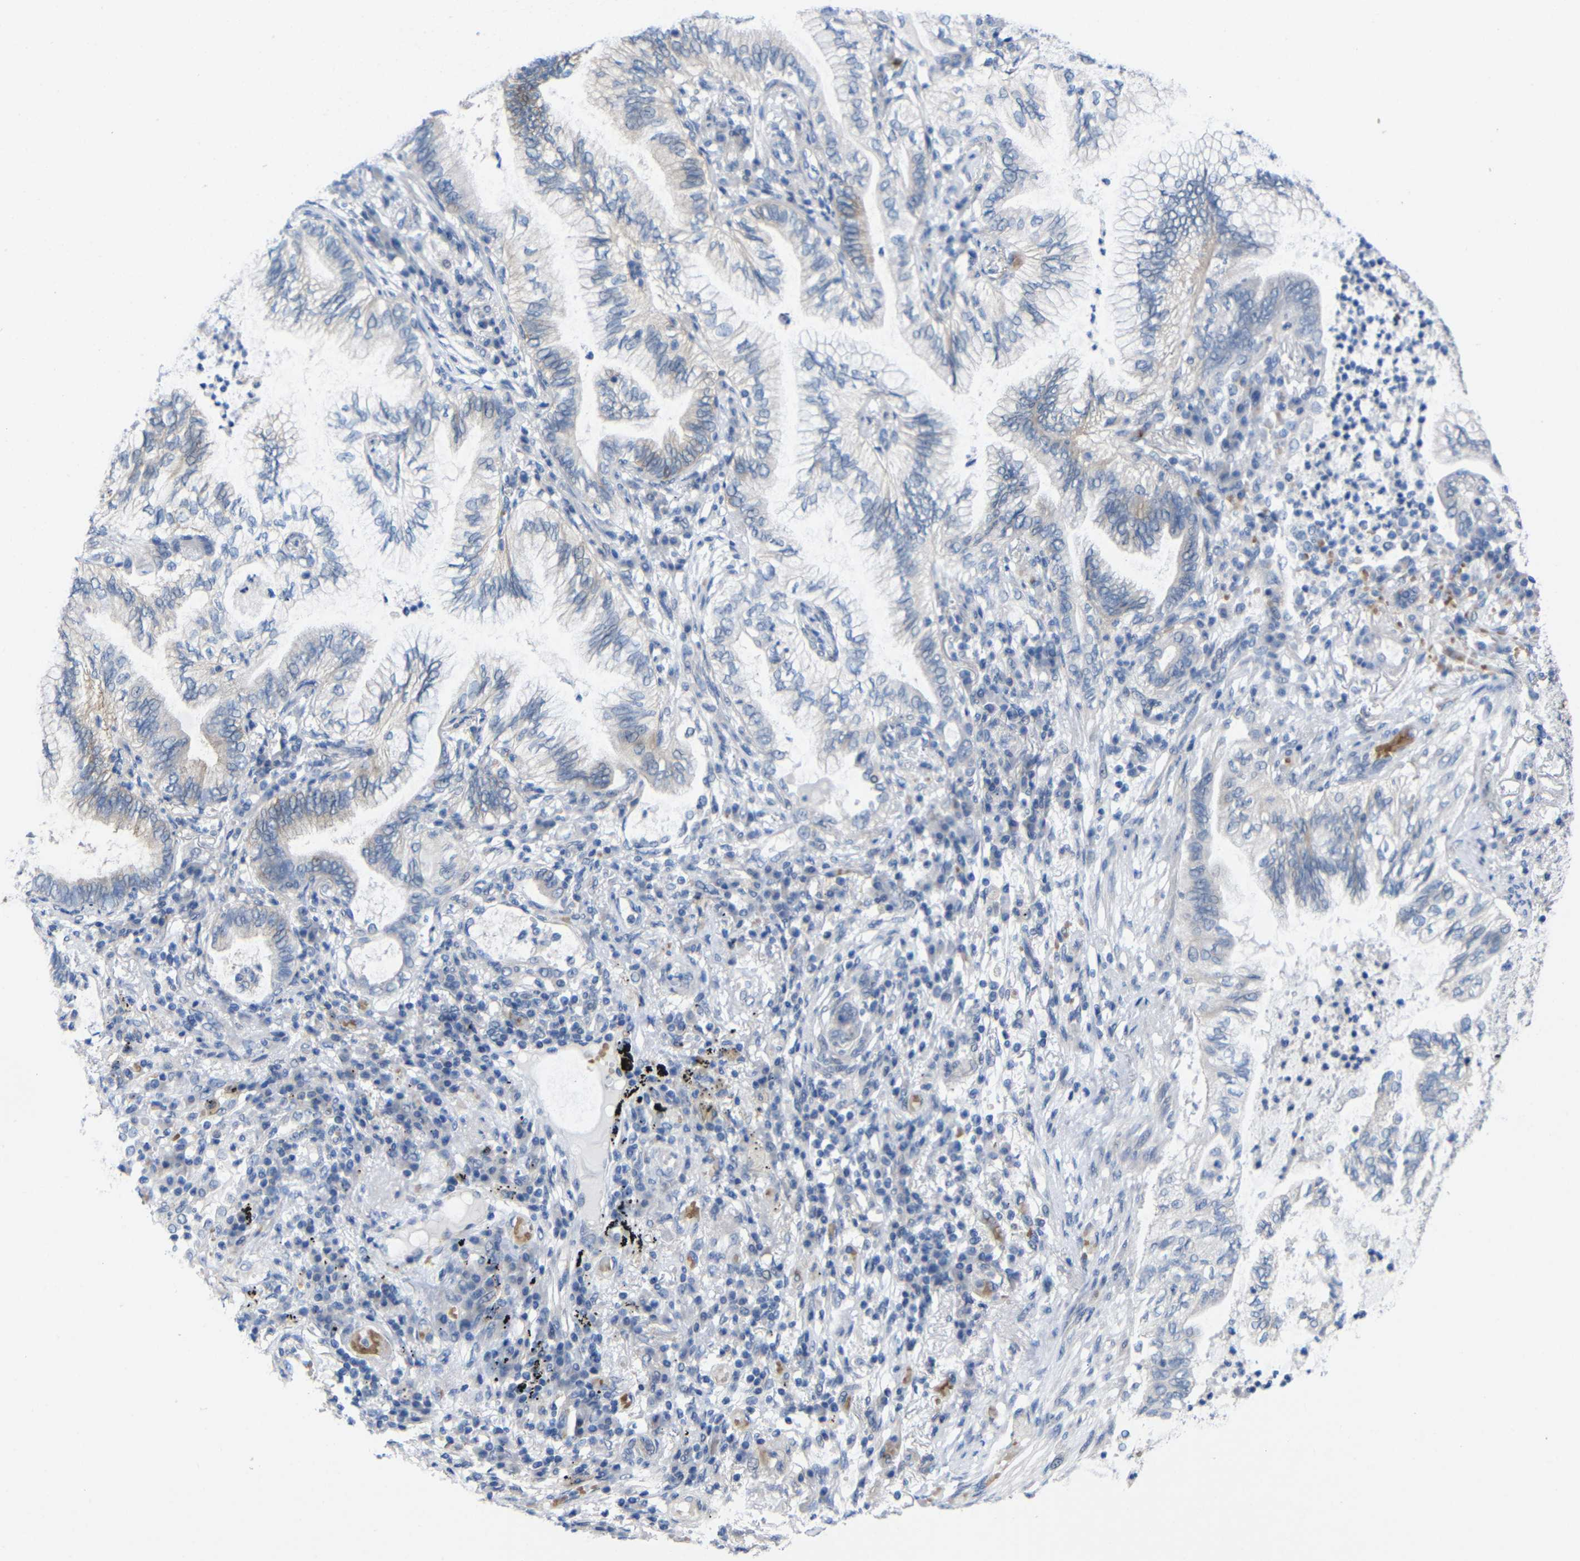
{"staining": {"intensity": "weak", "quantity": "<25%", "location": "cytoplasmic/membranous"}, "tissue": "lung cancer", "cell_type": "Tumor cells", "image_type": "cancer", "snomed": [{"axis": "morphology", "description": "Normal tissue, NOS"}, {"axis": "morphology", "description": "Adenocarcinoma, NOS"}, {"axis": "topography", "description": "Bronchus"}, {"axis": "topography", "description": "Lung"}], "caption": "High magnification brightfield microscopy of lung adenocarcinoma stained with DAB (3,3'-diaminobenzidine) (brown) and counterstained with hematoxylin (blue): tumor cells show no significant staining.", "gene": "CMTM1", "patient": {"sex": "female", "age": 70}}